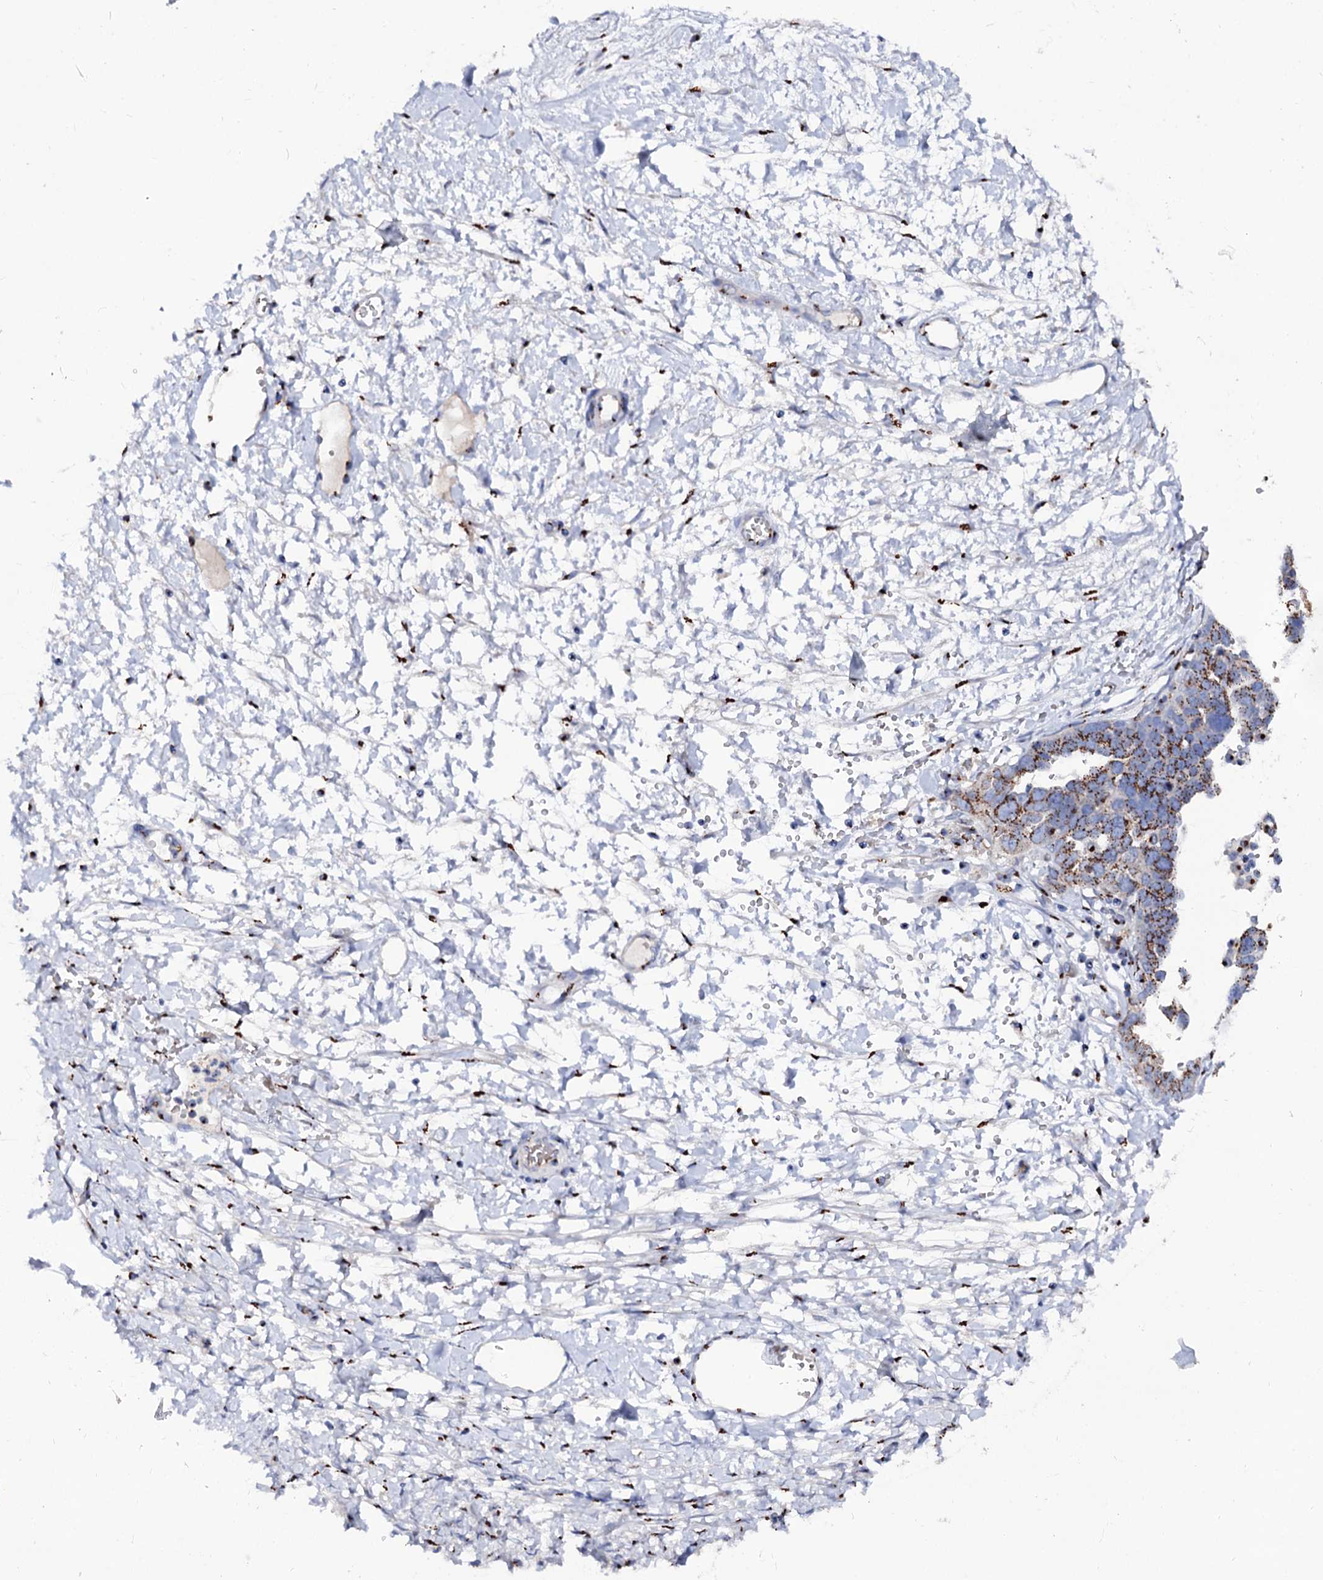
{"staining": {"intensity": "moderate", "quantity": ">75%", "location": "cytoplasmic/membranous"}, "tissue": "ovarian cancer", "cell_type": "Tumor cells", "image_type": "cancer", "snomed": [{"axis": "morphology", "description": "Cystadenocarcinoma, serous, NOS"}, {"axis": "topography", "description": "Ovary"}], "caption": "A brown stain shows moderate cytoplasmic/membranous expression of a protein in ovarian cancer (serous cystadenocarcinoma) tumor cells.", "gene": "TM9SF3", "patient": {"sex": "female", "age": 54}}